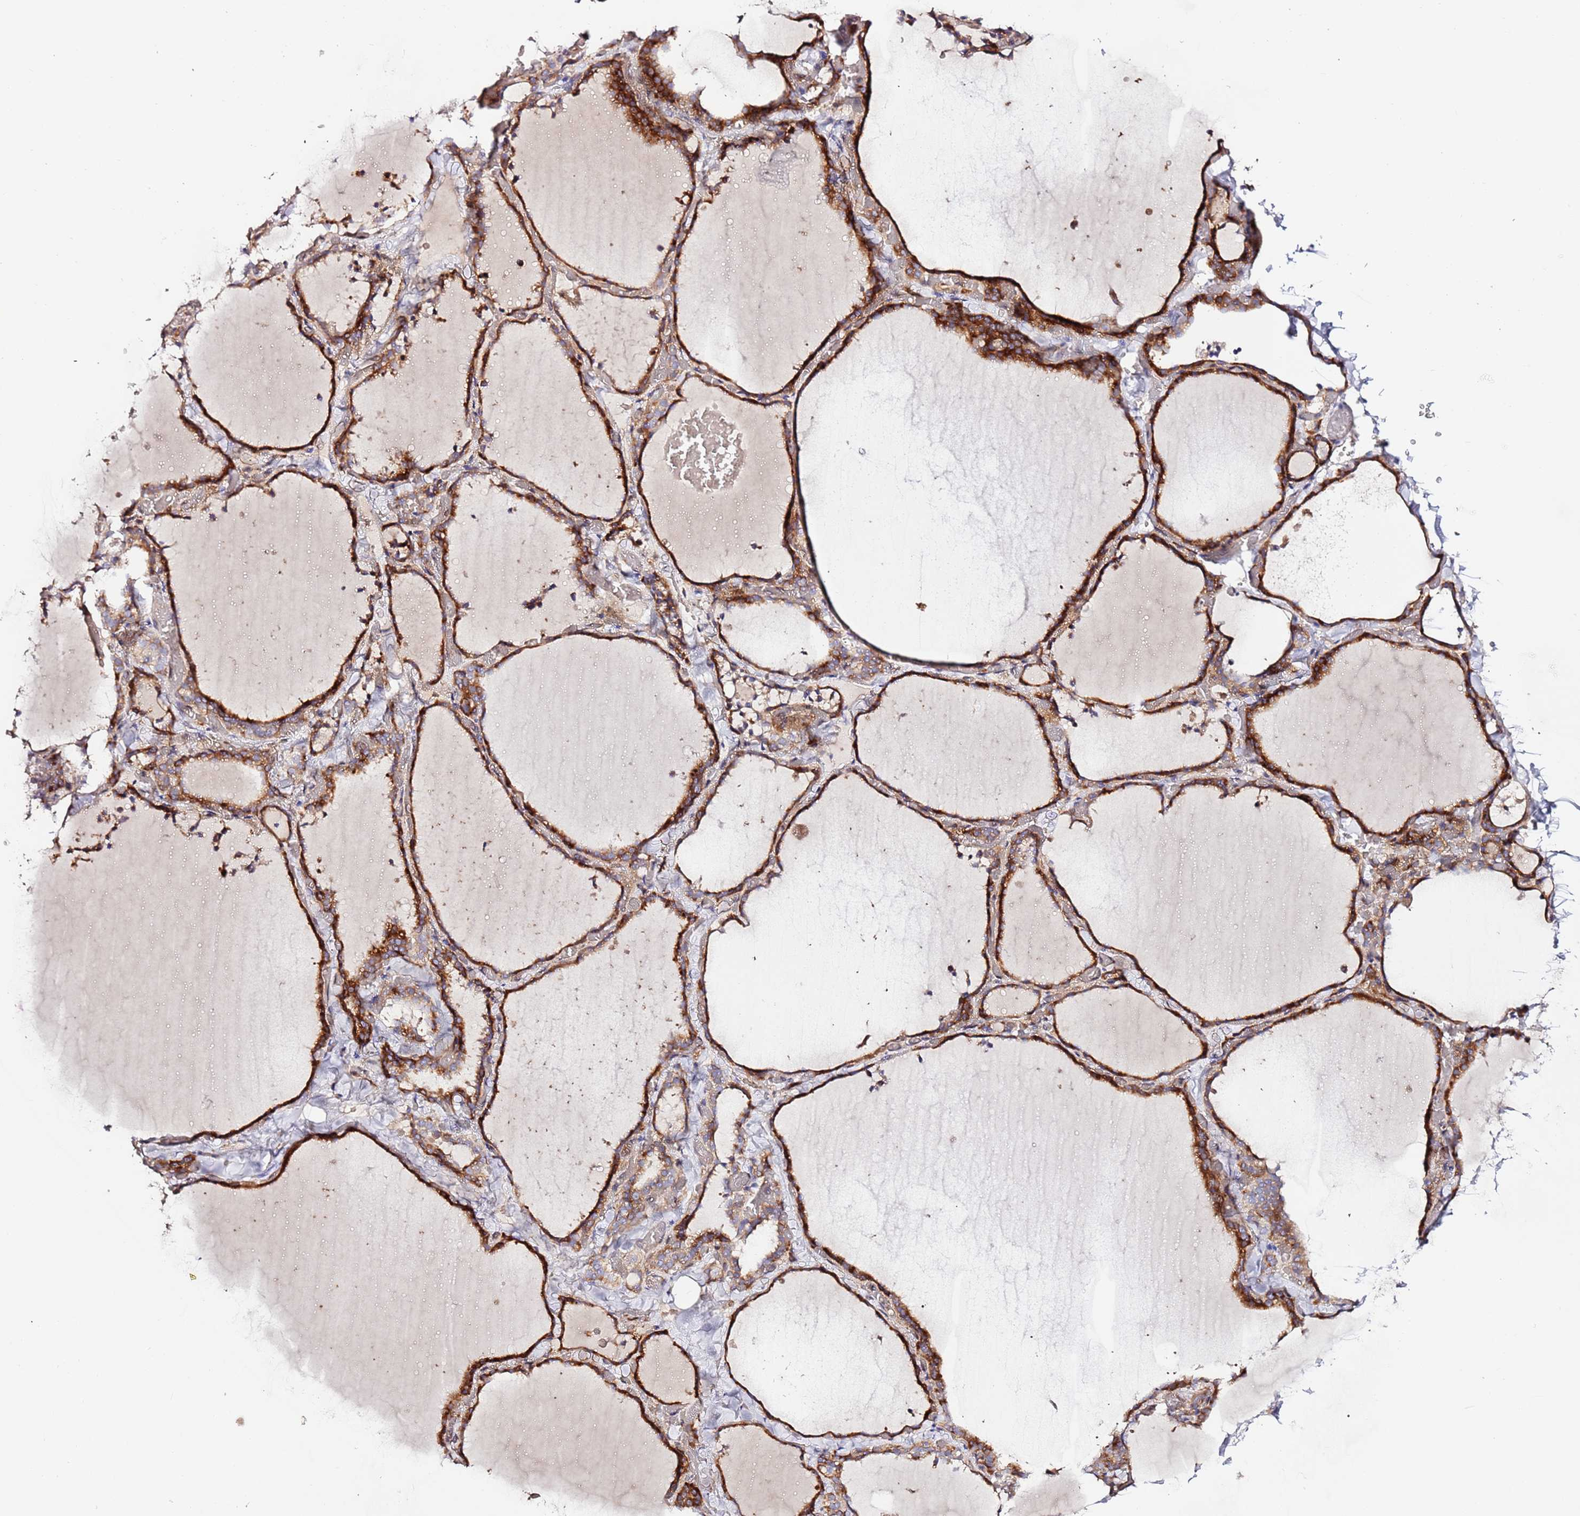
{"staining": {"intensity": "moderate", "quantity": ">75%", "location": "cytoplasmic/membranous"}, "tissue": "thyroid gland", "cell_type": "Glandular cells", "image_type": "normal", "snomed": [{"axis": "morphology", "description": "Normal tissue, NOS"}, {"axis": "topography", "description": "Thyroid gland"}], "caption": "Protein analysis of benign thyroid gland displays moderate cytoplasmic/membranous staining in about >75% of glandular cells.", "gene": "HSD17B7", "patient": {"sex": "female", "age": 22}}